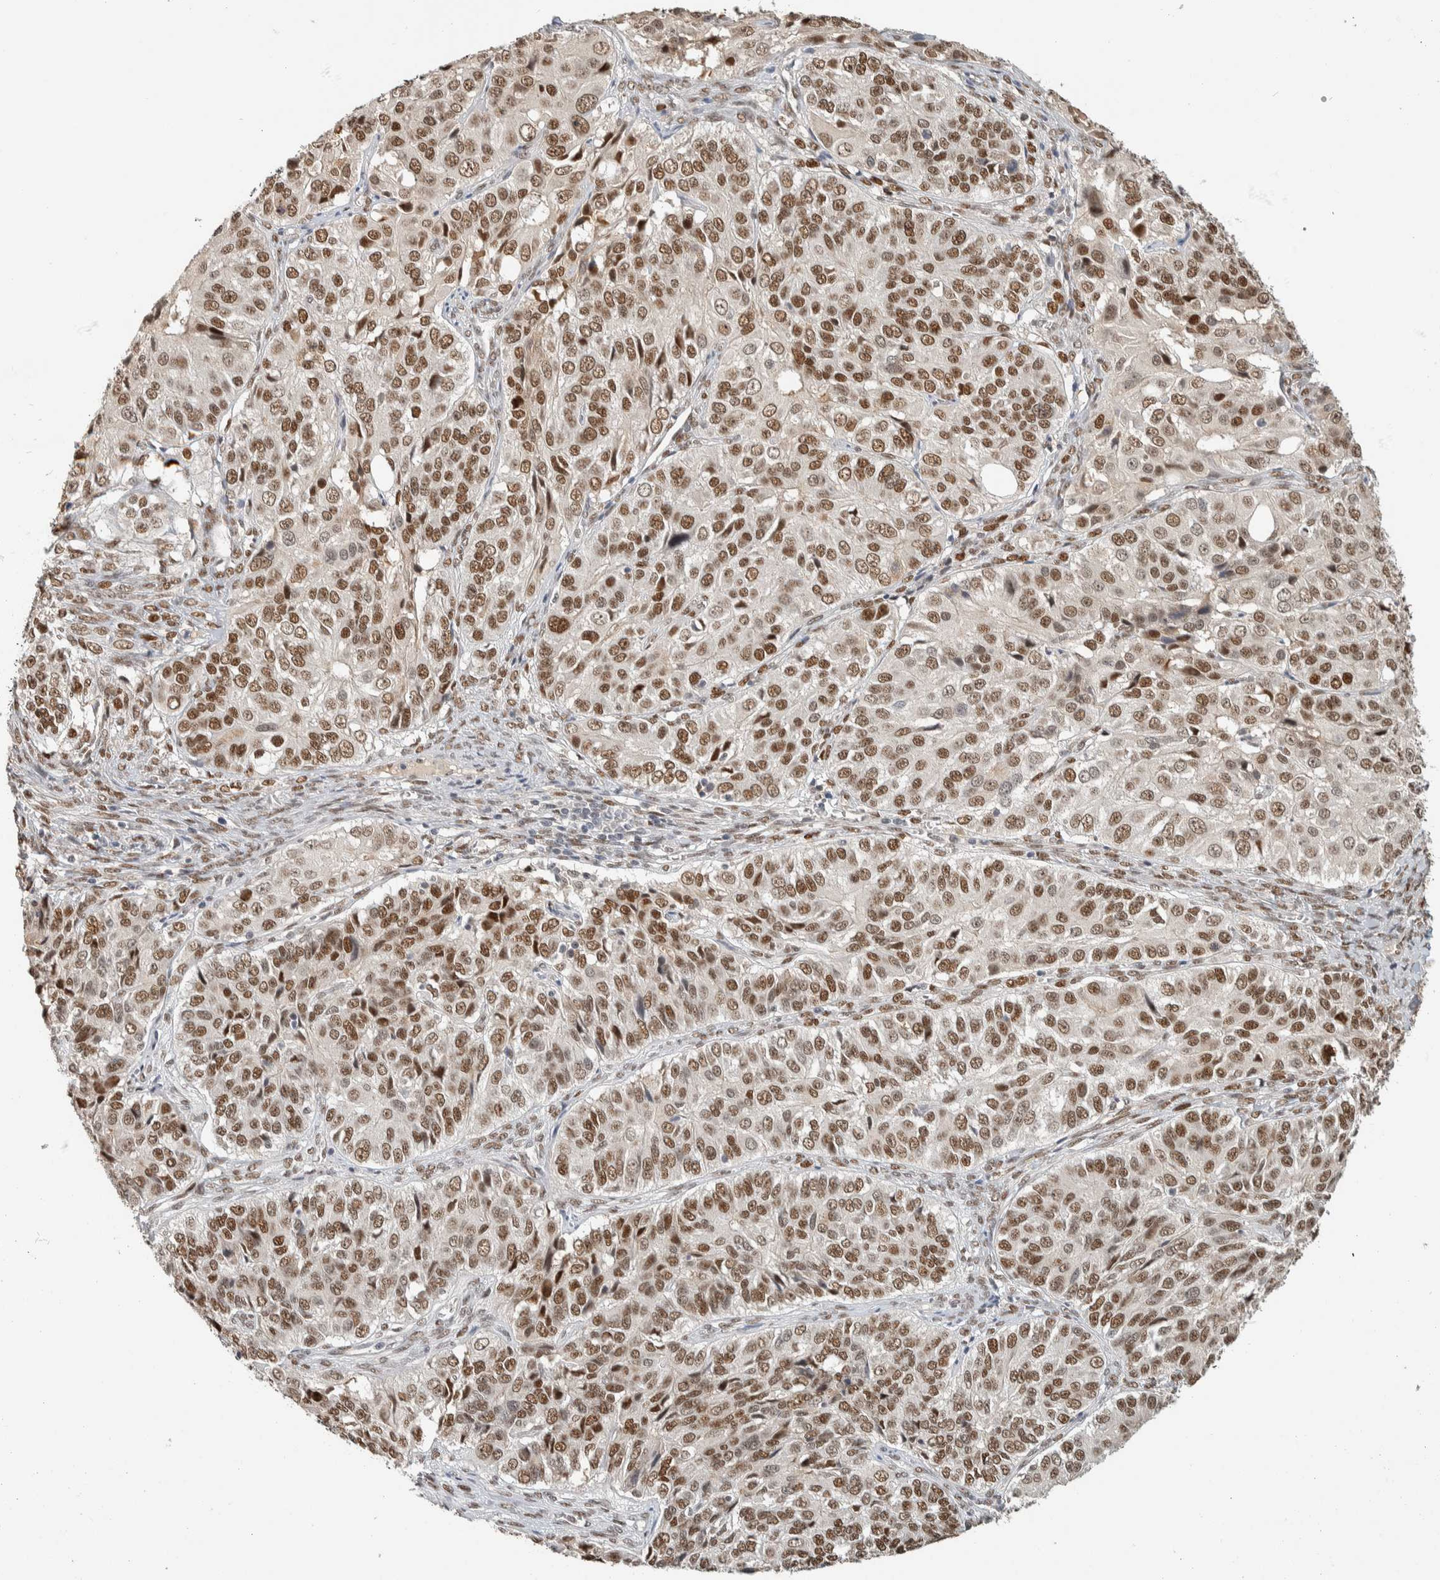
{"staining": {"intensity": "moderate", "quantity": ">75%", "location": "nuclear"}, "tissue": "ovarian cancer", "cell_type": "Tumor cells", "image_type": "cancer", "snomed": [{"axis": "morphology", "description": "Carcinoma, endometroid"}, {"axis": "topography", "description": "Ovary"}], "caption": "DAB immunohistochemical staining of ovarian cancer reveals moderate nuclear protein staining in approximately >75% of tumor cells. Nuclei are stained in blue.", "gene": "PUS7", "patient": {"sex": "female", "age": 51}}